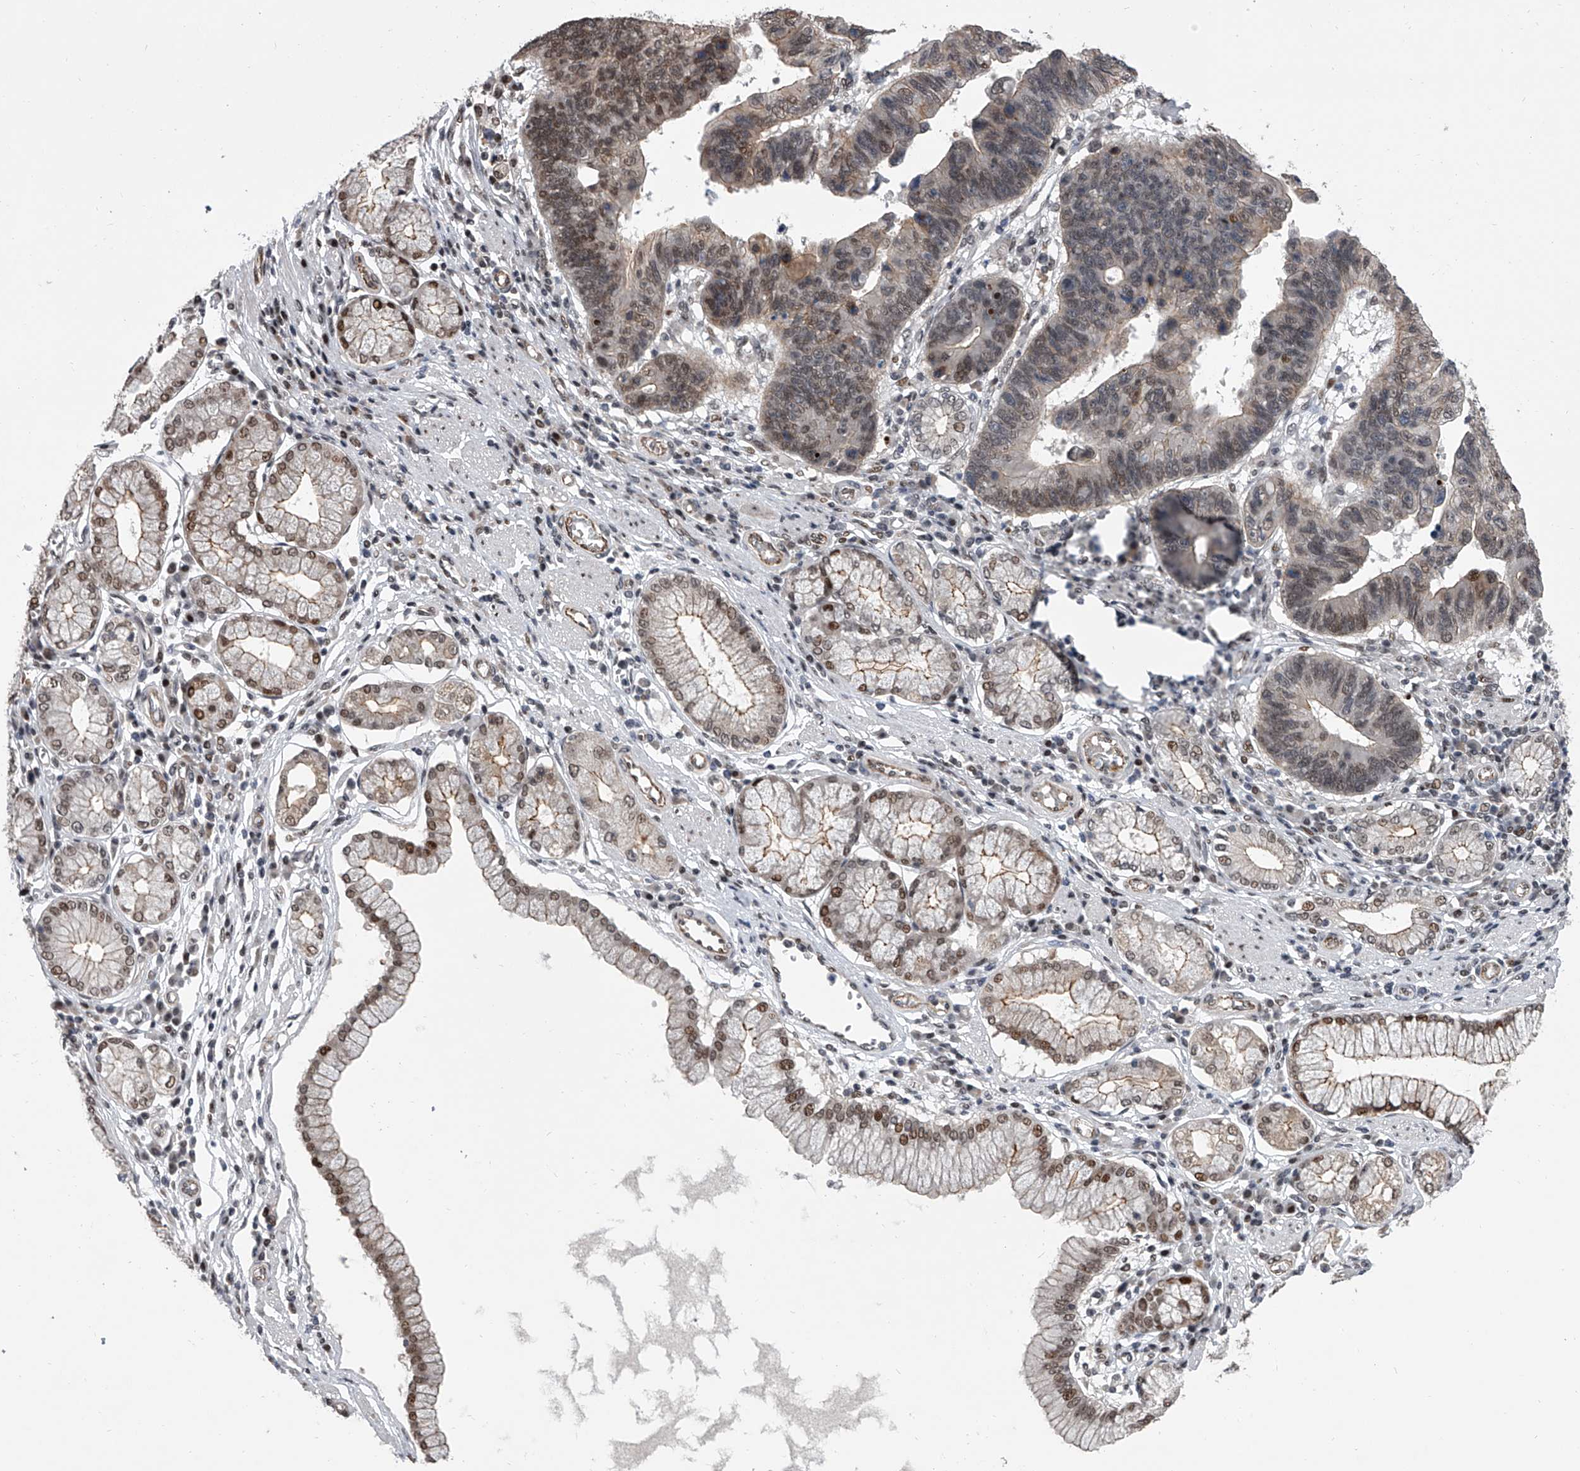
{"staining": {"intensity": "weak", "quantity": "25%-75%", "location": "cytoplasmic/membranous,nuclear"}, "tissue": "stomach cancer", "cell_type": "Tumor cells", "image_type": "cancer", "snomed": [{"axis": "morphology", "description": "Adenocarcinoma, NOS"}, {"axis": "topography", "description": "Stomach"}], "caption": "Human stomach cancer (adenocarcinoma) stained with a brown dye reveals weak cytoplasmic/membranous and nuclear positive positivity in approximately 25%-75% of tumor cells.", "gene": "ZNF426", "patient": {"sex": "male", "age": 59}}